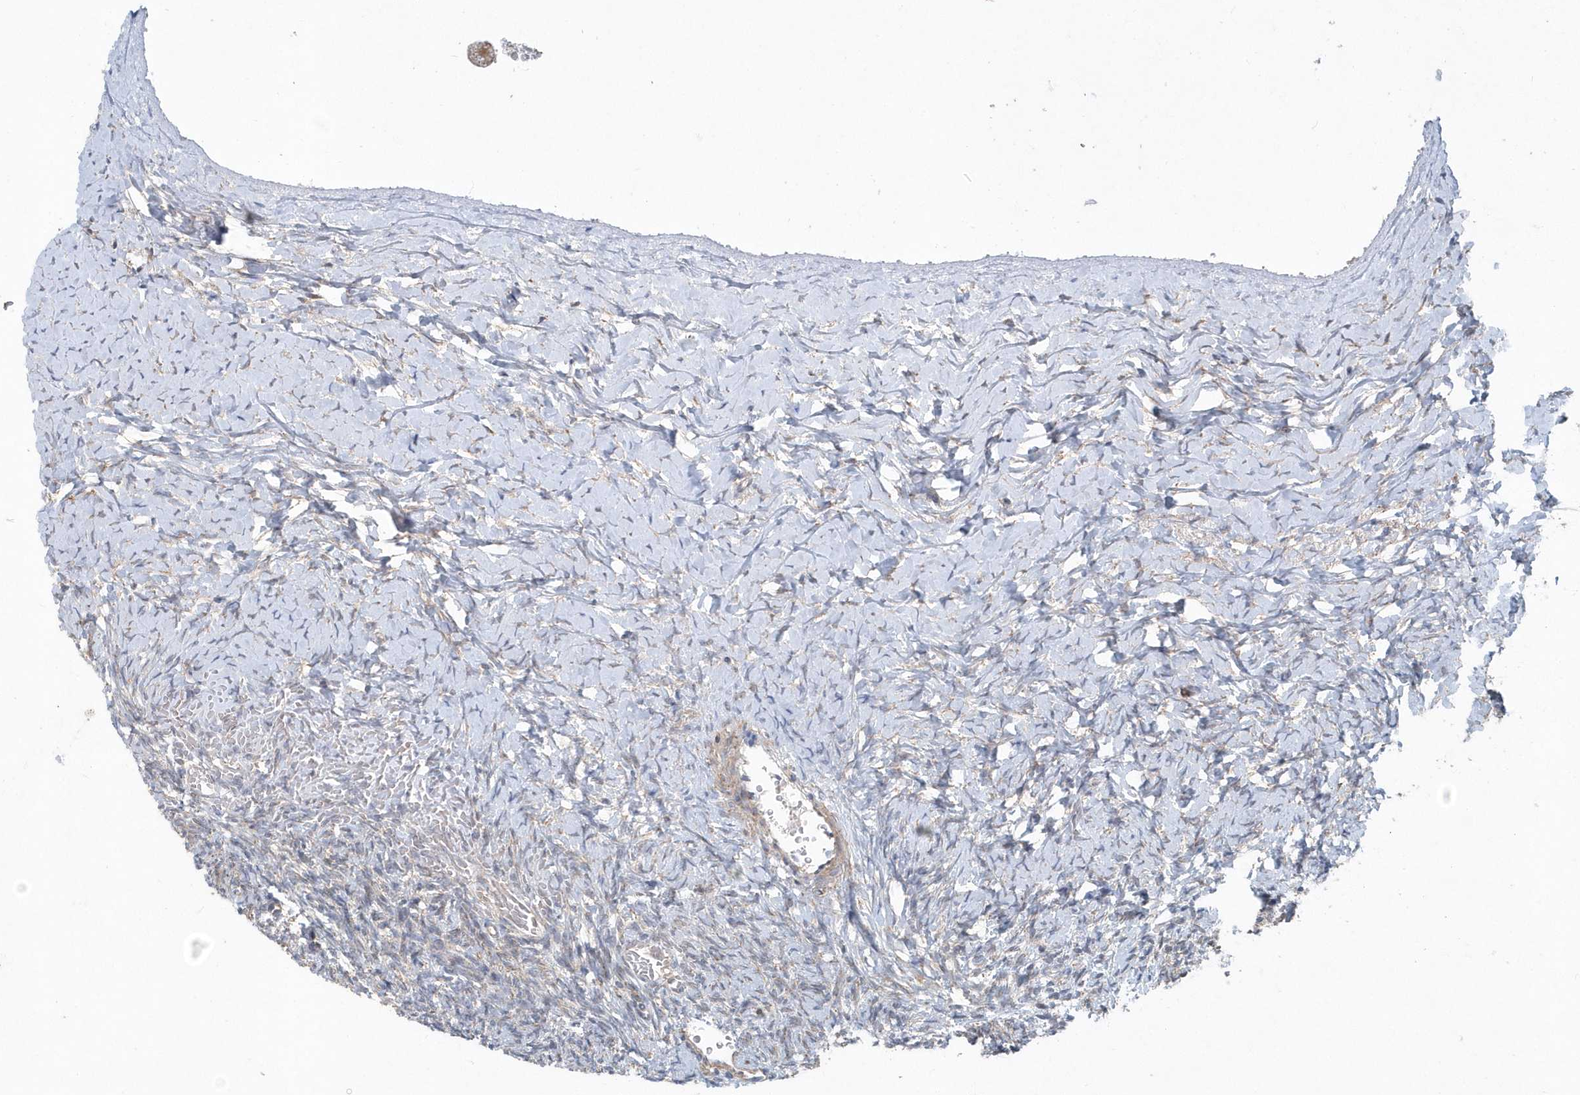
{"staining": {"intensity": "negative", "quantity": "none", "location": "none"}, "tissue": "ovary", "cell_type": "Follicle cells", "image_type": "normal", "snomed": [{"axis": "morphology", "description": "Normal tissue, NOS"}, {"axis": "morphology", "description": "Developmental malformation"}, {"axis": "topography", "description": "Ovary"}], "caption": "The IHC photomicrograph has no significant expression in follicle cells of ovary.", "gene": "PPP1R7", "patient": {"sex": "female", "age": 39}}